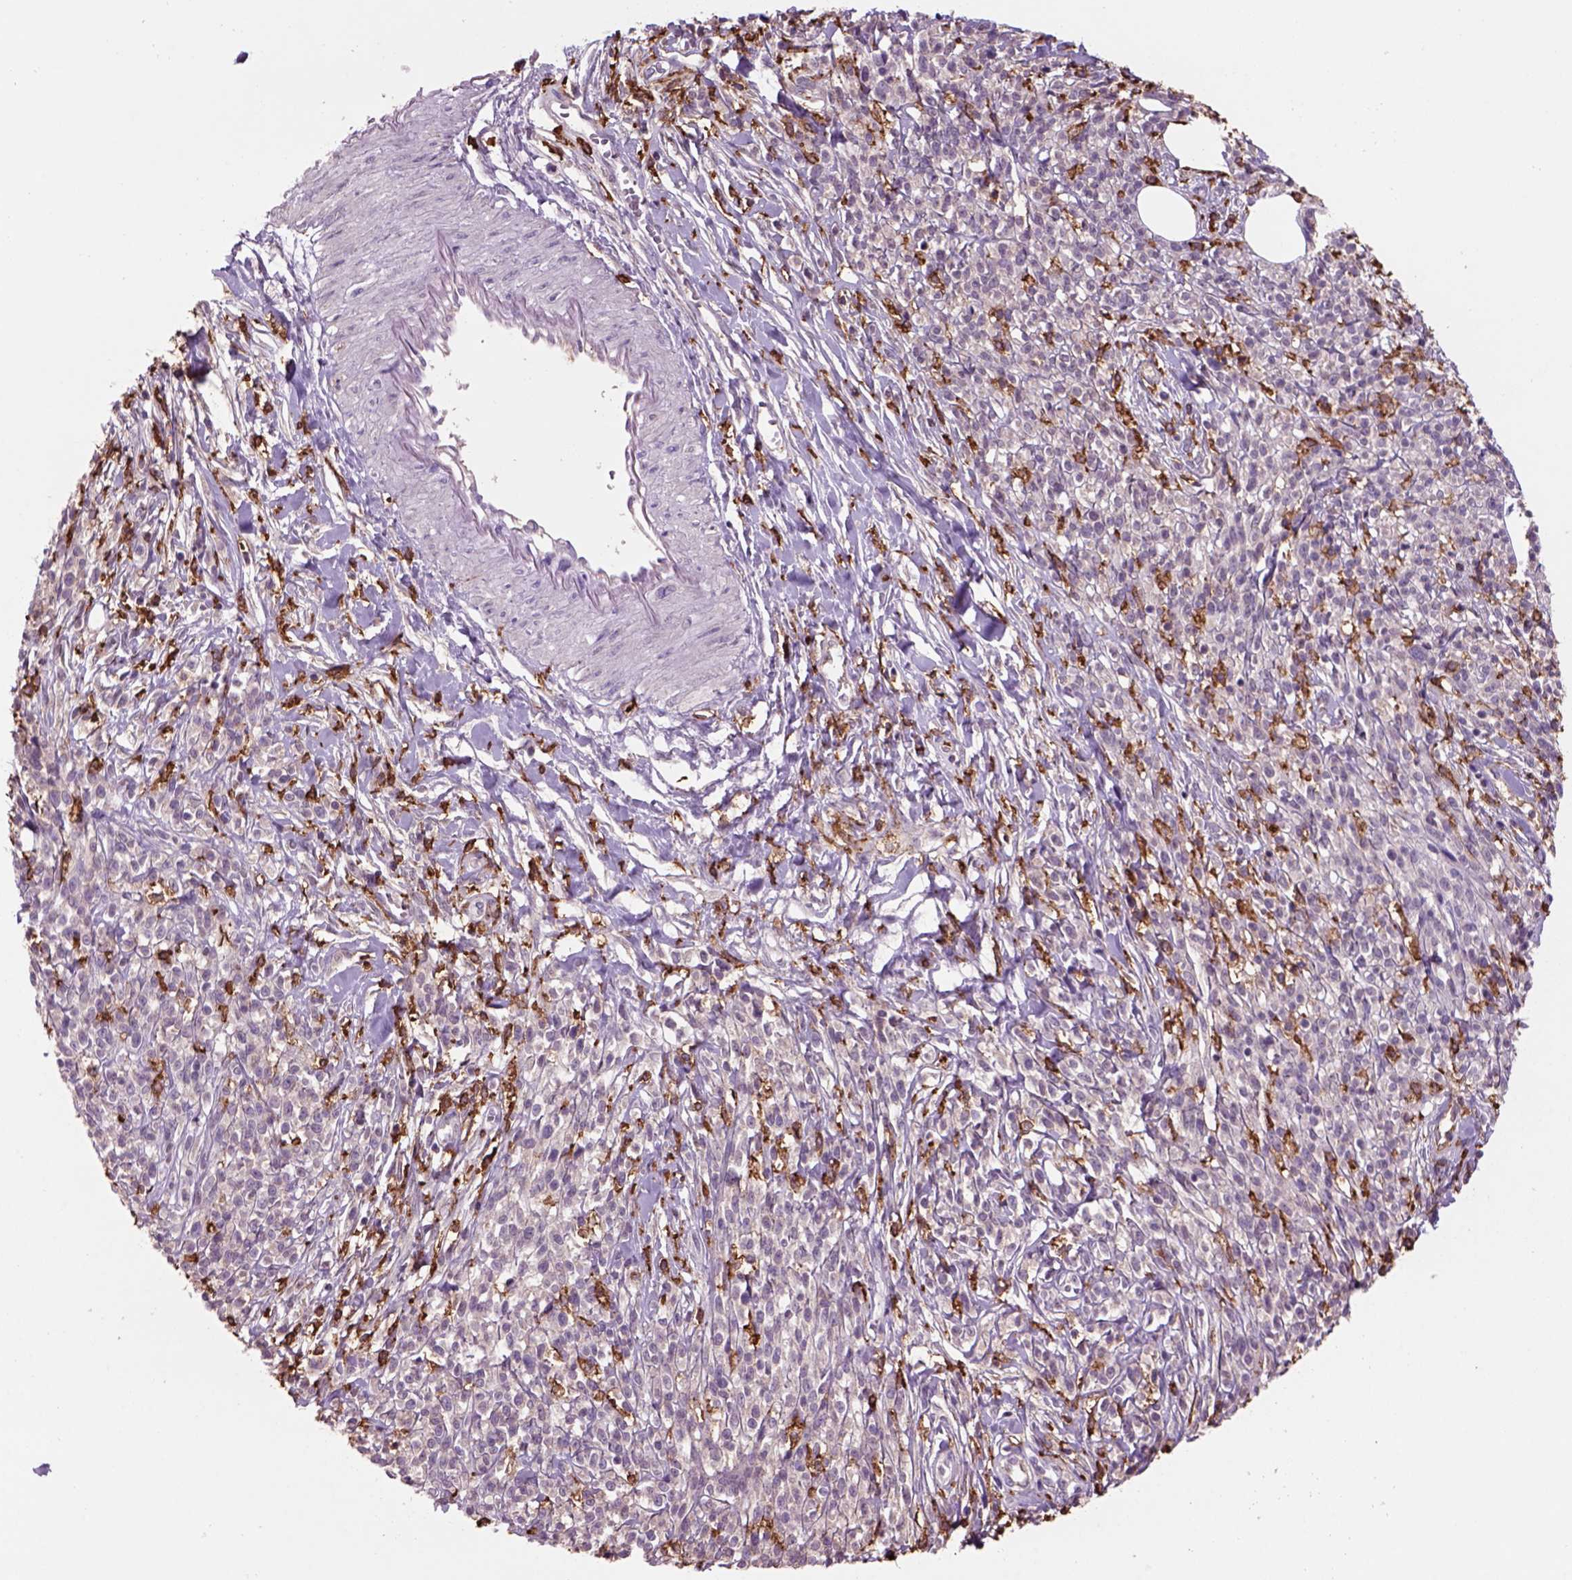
{"staining": {"intensity": "negative", "quantity": "none", "location": "none"}, "tissue": "melanoma", "cell_type": "Tumor cells", "image_type": "cancer", "snomed": [{"axis": "morphology", "description": "Malignant melanoma, NOS"}, {"axis": "topography", "description": "Skin"}, {"axis": "topography", "description": "Skin of trunk"}], "caption": "Immunohistochemistry (IHC) histopathology image of neoplastic tissue: human malignant melanoma stained with DAB (3,3'-diaminobenzidine) demonstrates no significant protein expression in tumor cells.", "gene": "CD14", "patient": {"sex": "male", "age": 74}}